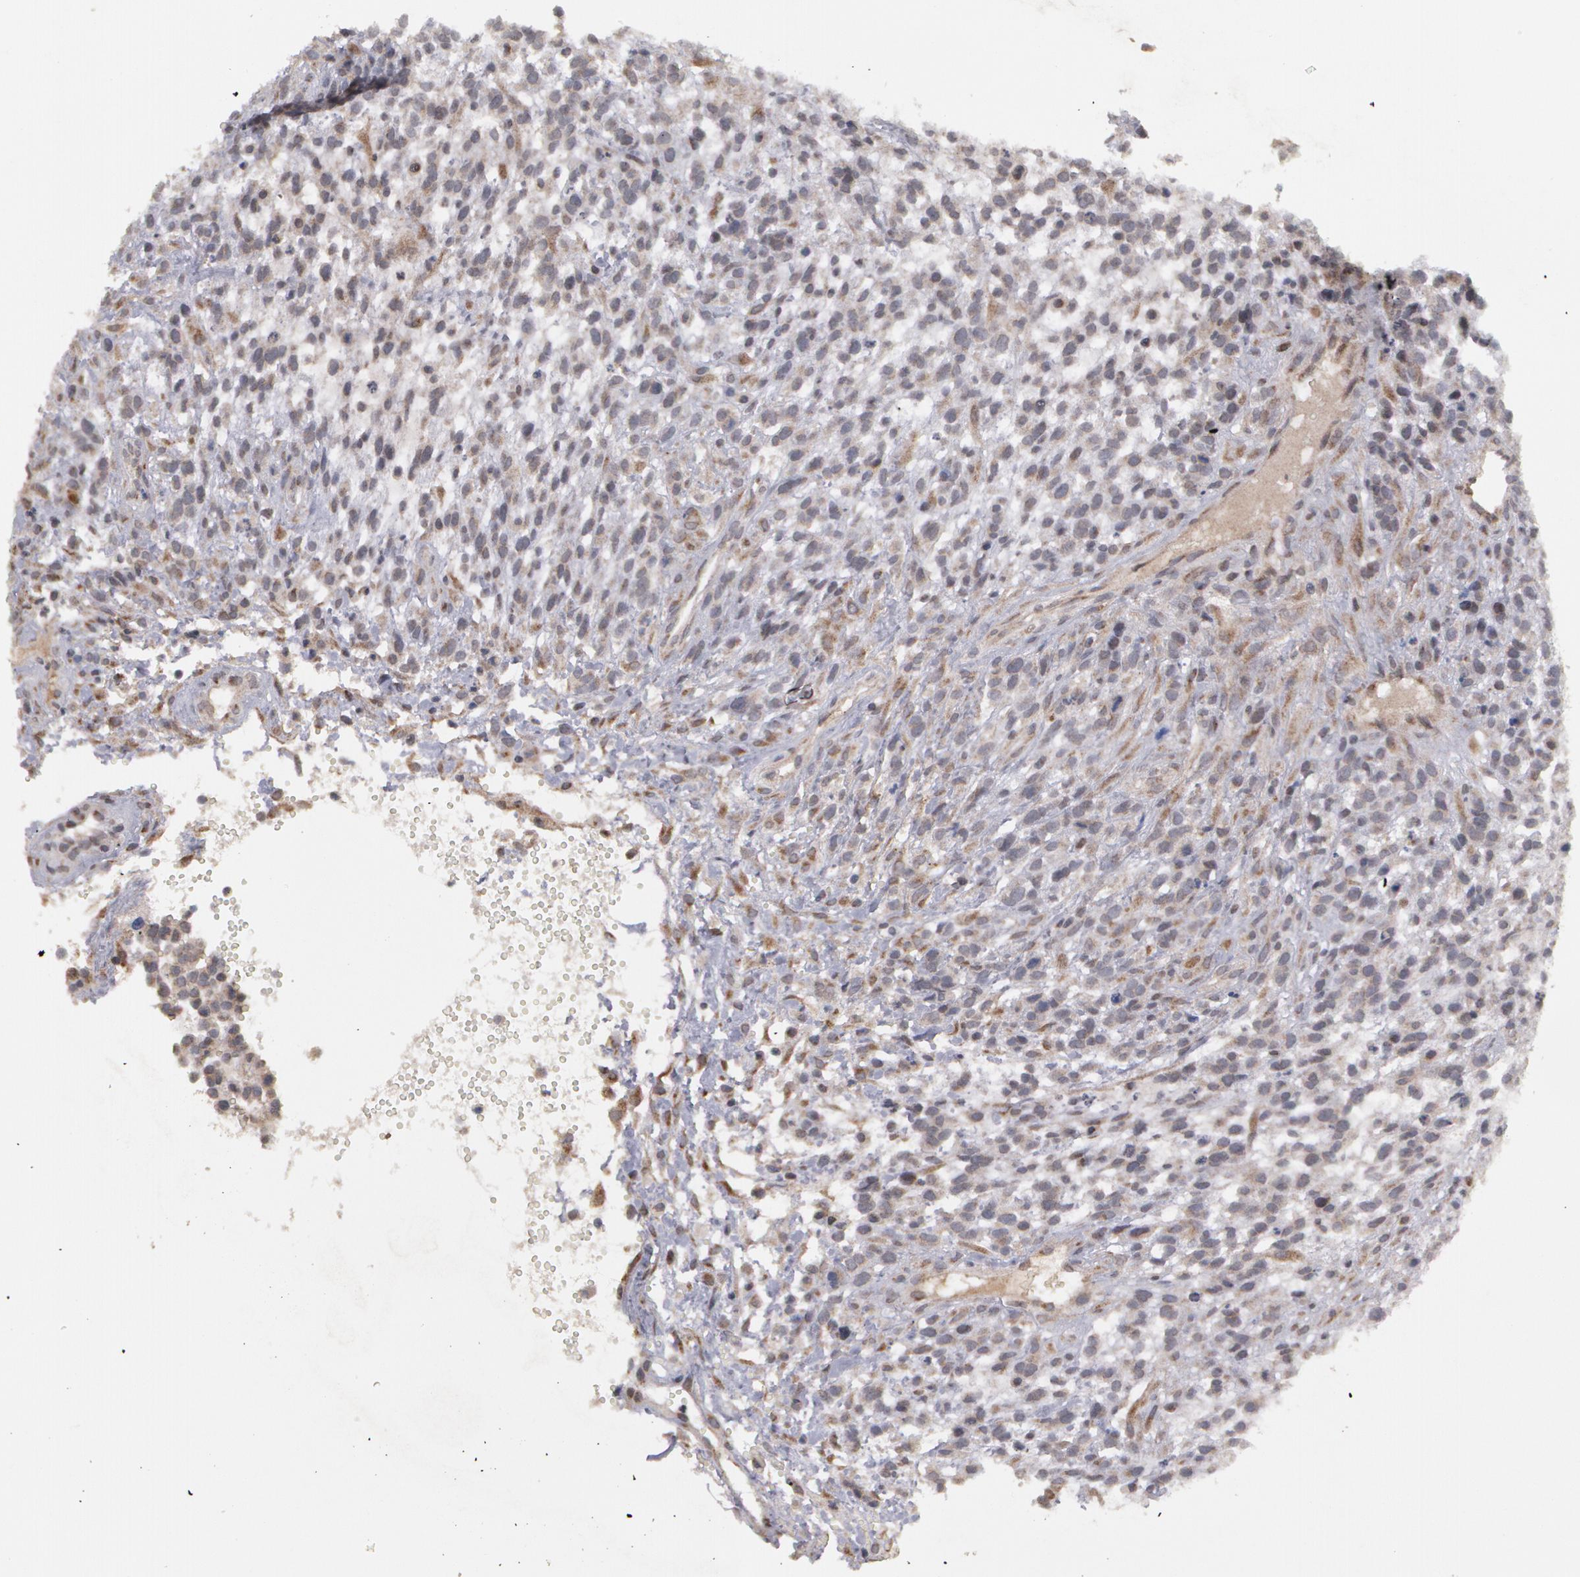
{"staining": {"intensity": "negative", "quantity": "none", "location": "none"}, "tissue": "glioma", "cell_type": "Tumor cells", "image_type": "cancer", "snomed": [{"axis": "morphology", "description": "Glioma, malignant, High grade"}, {"axis": "topography", "description": "Brain"}], "caption": "Immunohistochemical staining of malignant high-grade glioma exhibits no significant positivity in tumor cells.", "gene": "STX5", "patient": {"sex": "male", "age": 66}}